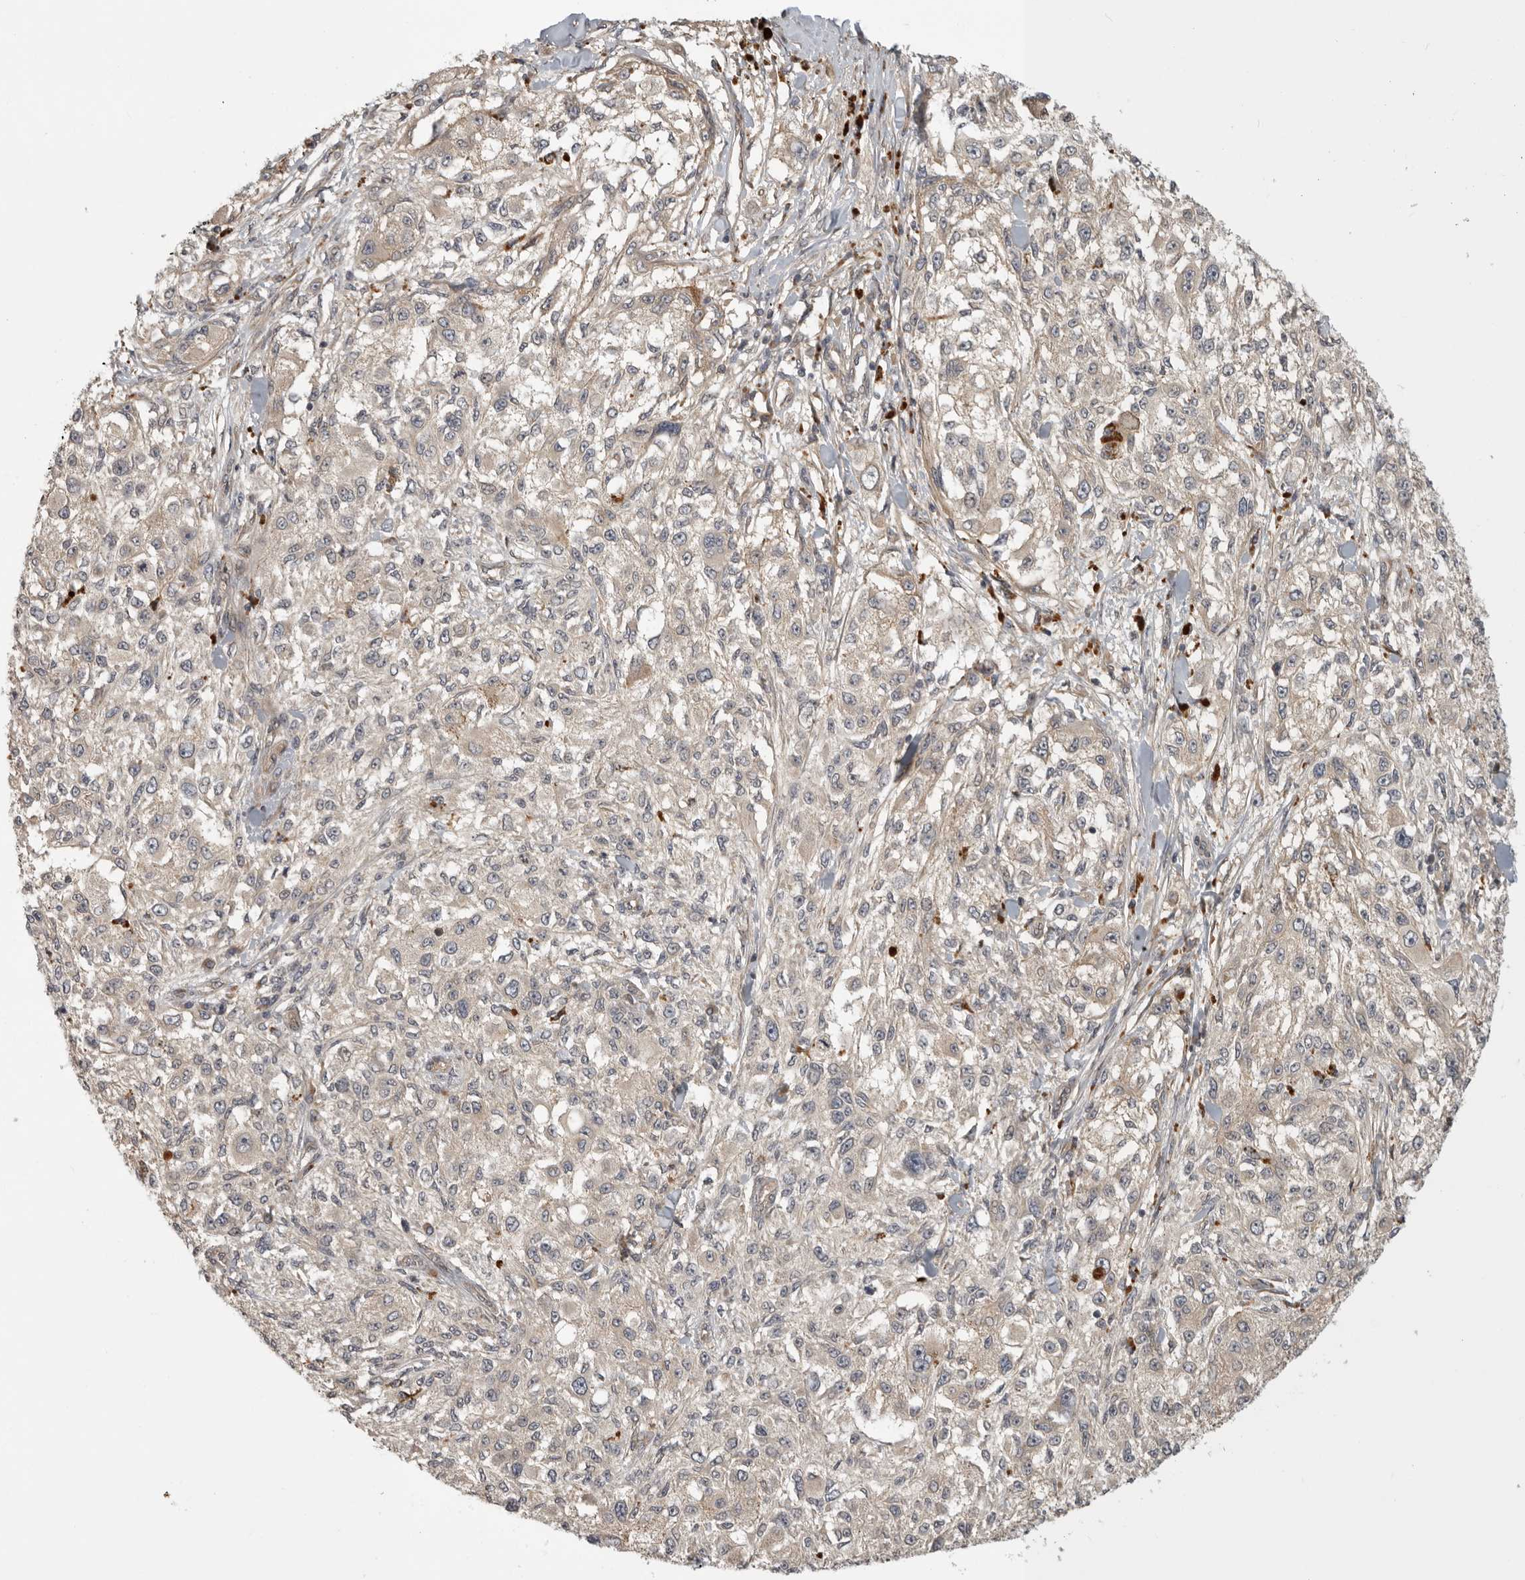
{"staining": {"intensity": "negative", "quantity": "none", "location": "none"}, "tissue": "melanoma", "cell_type": "Tumor cells", "image_type": "cancer", "snomed": [{"axis": "morphology", "description": "Necrosis, NOS"}, {"axis": "morphology", "description": "Malignant melanoma, NOS"}, {"axis": "topography", "description": "Skin"}], "caption": "The micrograph shows no significant expression in tumor cells of malignant melanoma.", "gene": "CUEDC1", "patient": {"sex": "female", "age": 87}}